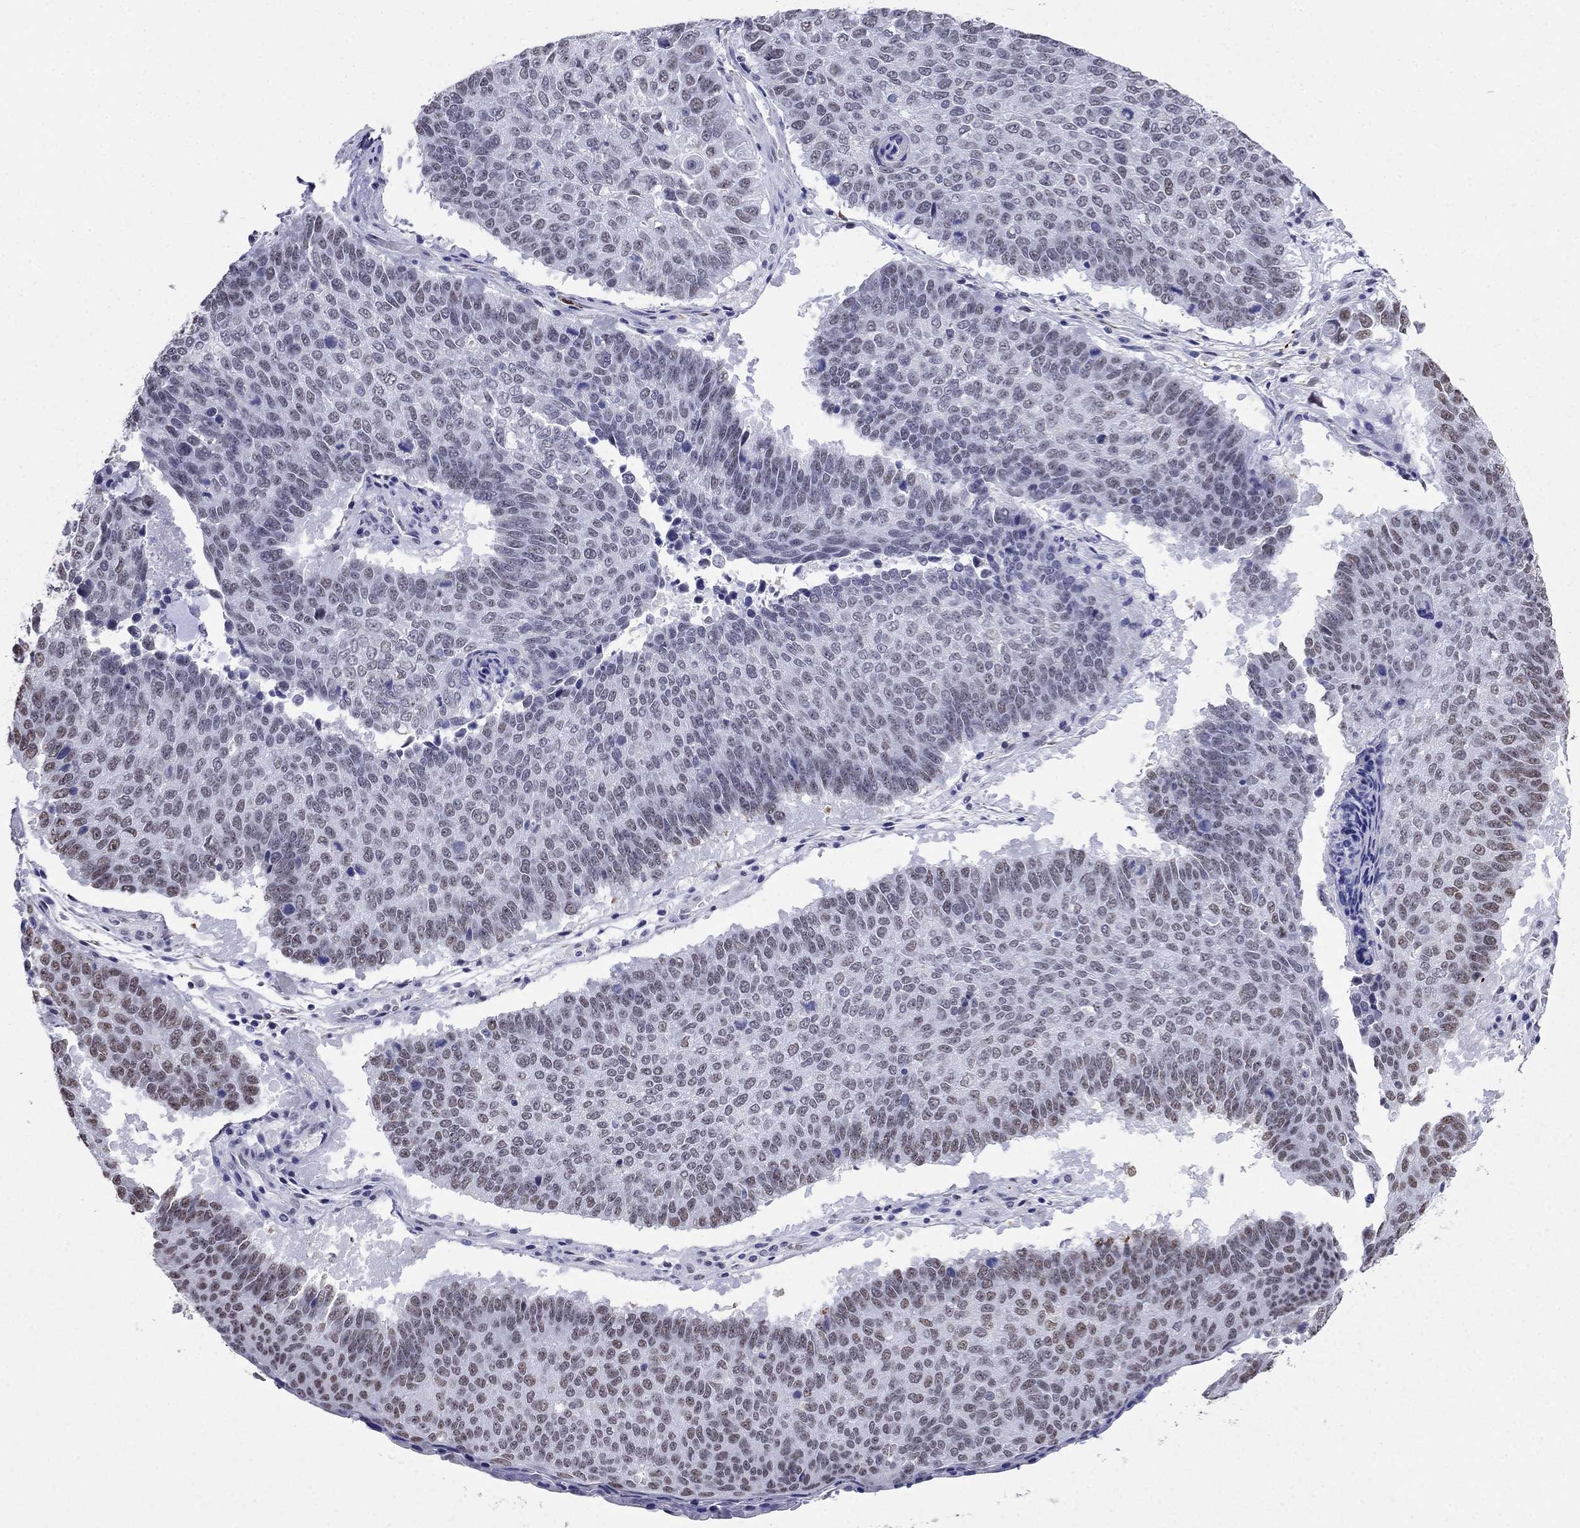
{"staining": {"intensity": "weak", "quantity": "25%-75%", "location": "nuclear"}, "tissue": "lung cancer", "cell_type": "Tumor cells", "image_type": "cancer", "snomed": [{"axis": "morphology", "description": "Squamous cell carcinoma, NOS"}, {"axis": "topography", "description": "Lung"}], "caption": "Lung cancer was stained to show a protein in brown. There is low levels of weak nuclear staining in approximately 25%-75% of tumor cells.", "gene": "PPM1G", "patient": {"sex": "male", "age": 73}}